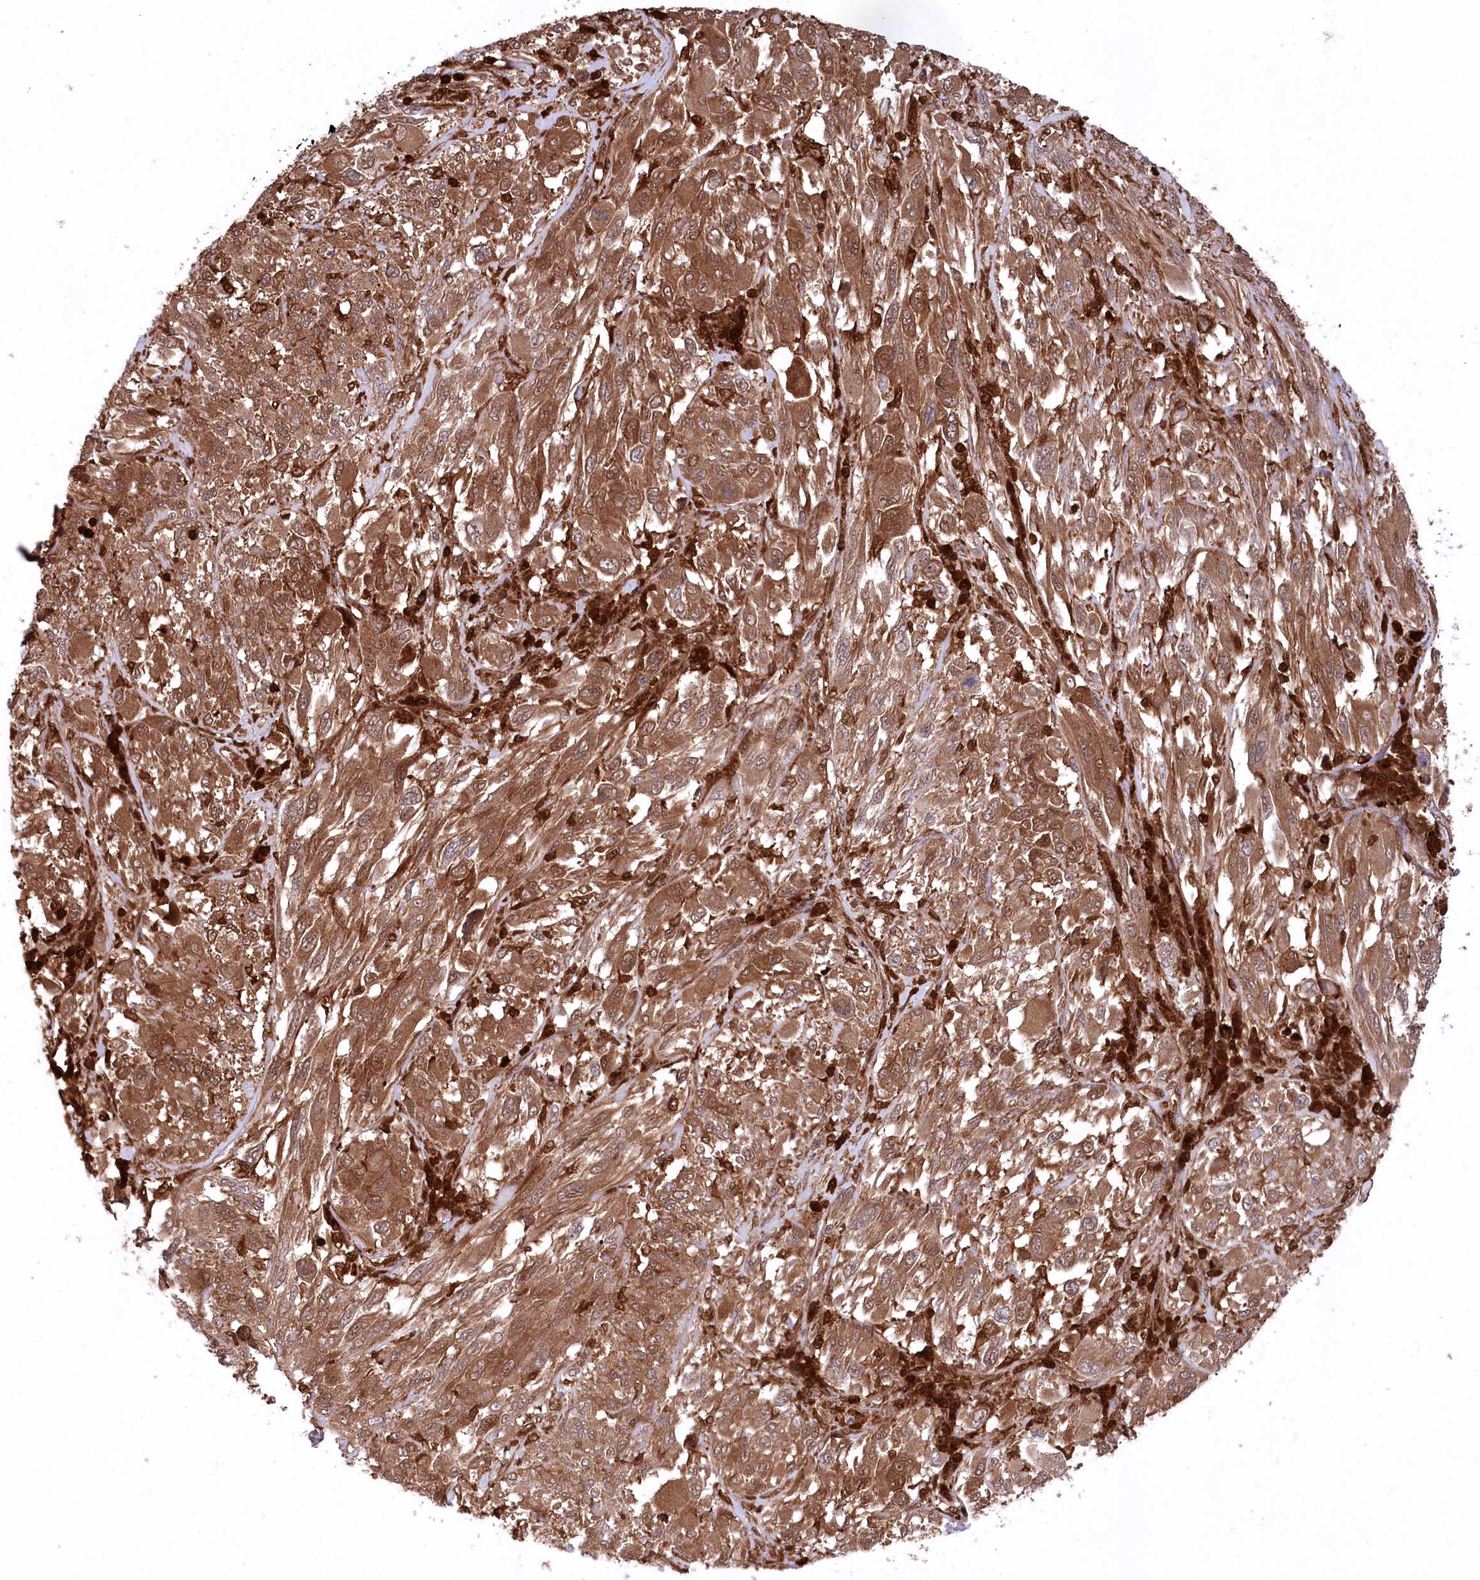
{"staining": {"intensity": "moderate", "quantity": ">75%", "location": "cytoplasmic/membranous"}, "tissue": "melanoma", "cell_type": "Tumor cells", "image_type": "cancer", "snomed": [{"axis": "morphology", "description": "Malignant melanoma, NOS"}, {"axis": "topography", "description": "Skin"}], "caption": "Immunohistochemistry (DAB (3,3'-diaminobenzidine)) staining of melanoma reveals moderate cytoplasmic/membranous protein expression in about >75% of tumor cells. The protein of interest is shown in brown color, while the nuclei are stained blue.", "gene": "LSG1", "patient": {"sex": "female", "age": 91}}